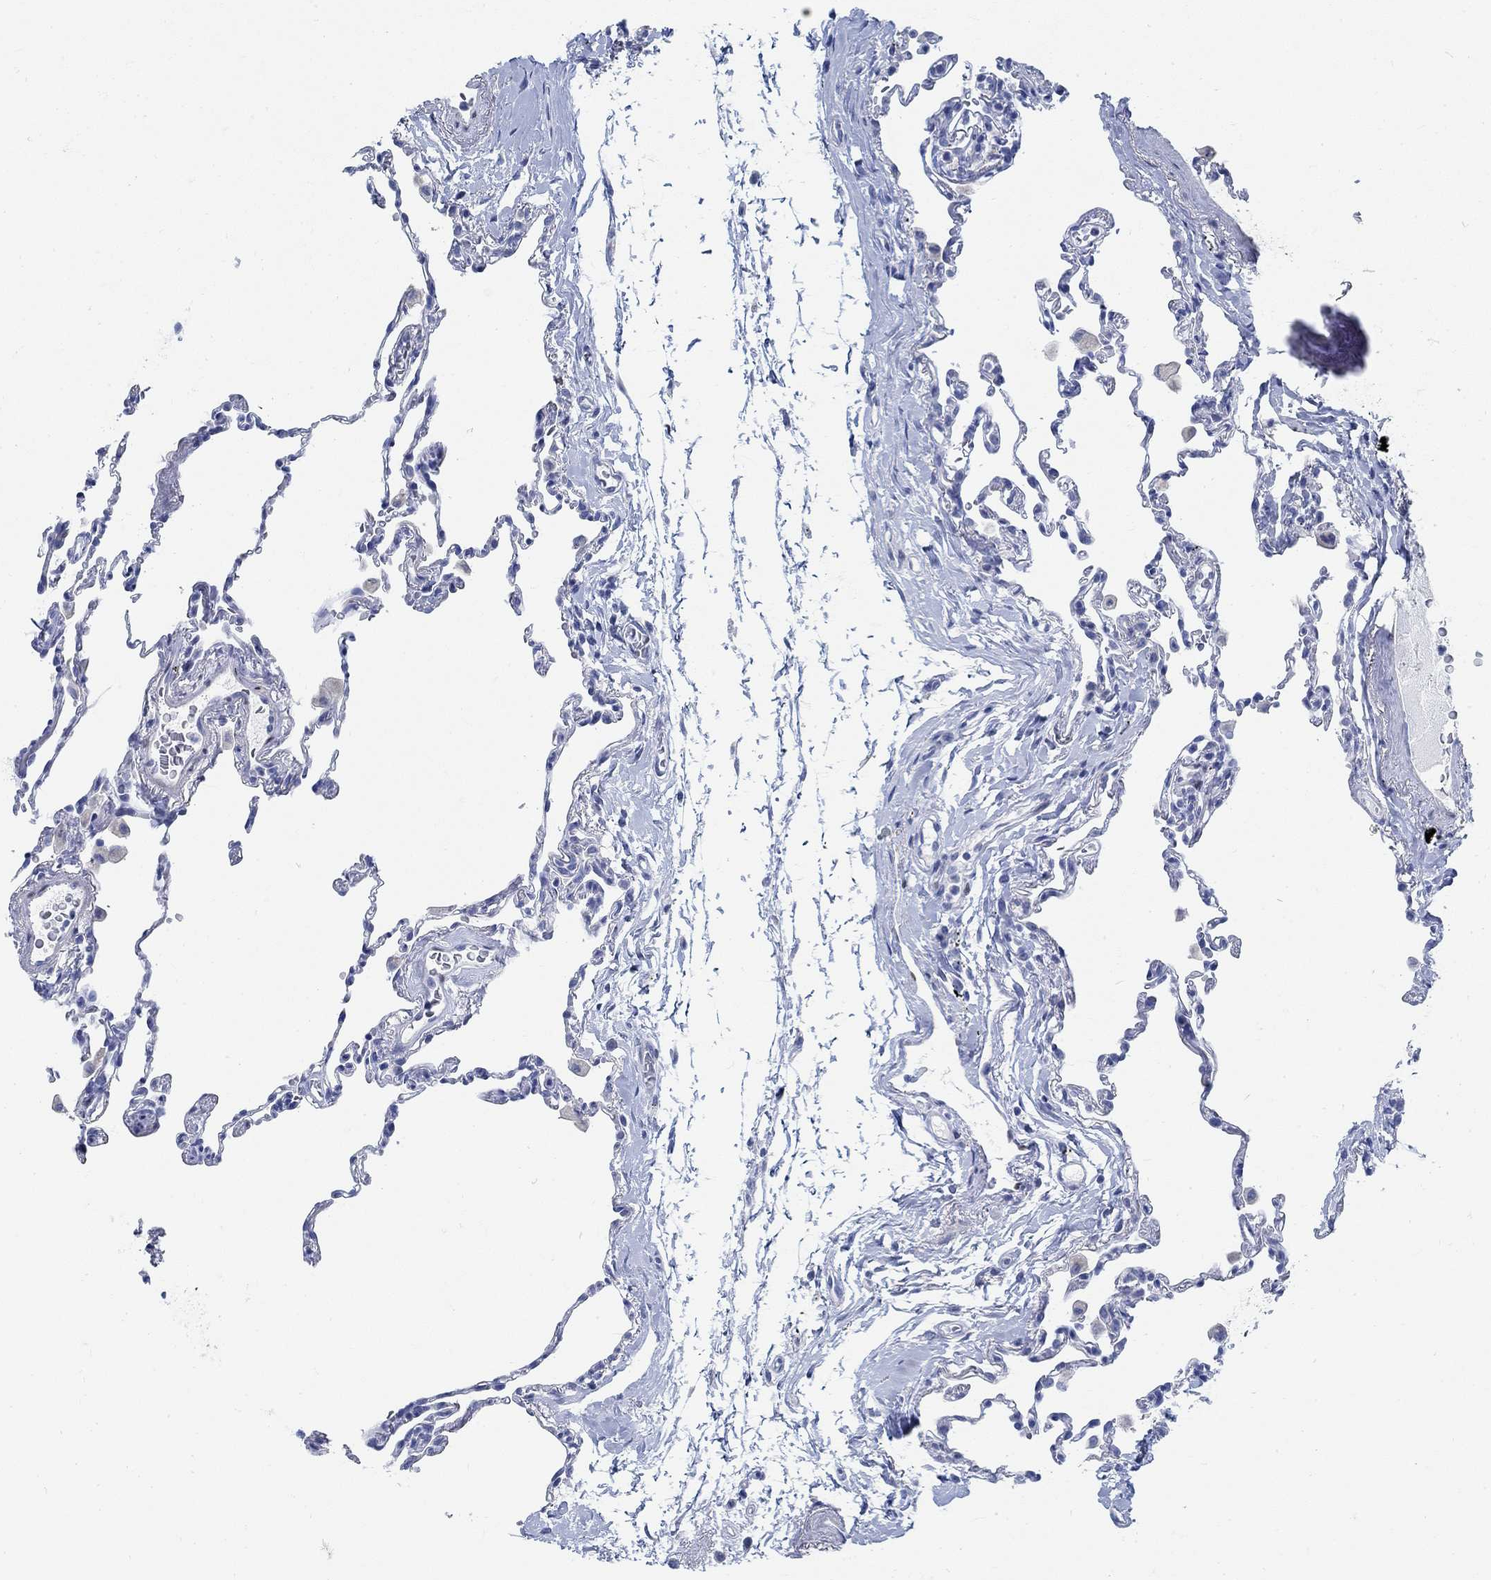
{"staining": {"intensity": "negative", "quantity": "none", "location": "none"}, "tissue": "lung", "cell_type": "Alveolar cells", "image_type": "normal", "snomed": [{"axis": "morphology", "description": "Normal tissue, NOS"}, {"axis": "topography", "description": "Lung"}], "caption": "This image is of unremarkable lung stained with IHC to label a protein in brown with the nuclei are counter-stained blue. There is no expression in alveolar cells.", "gene": "RBM20", "patient": {"sex": "female", "age": 57}}